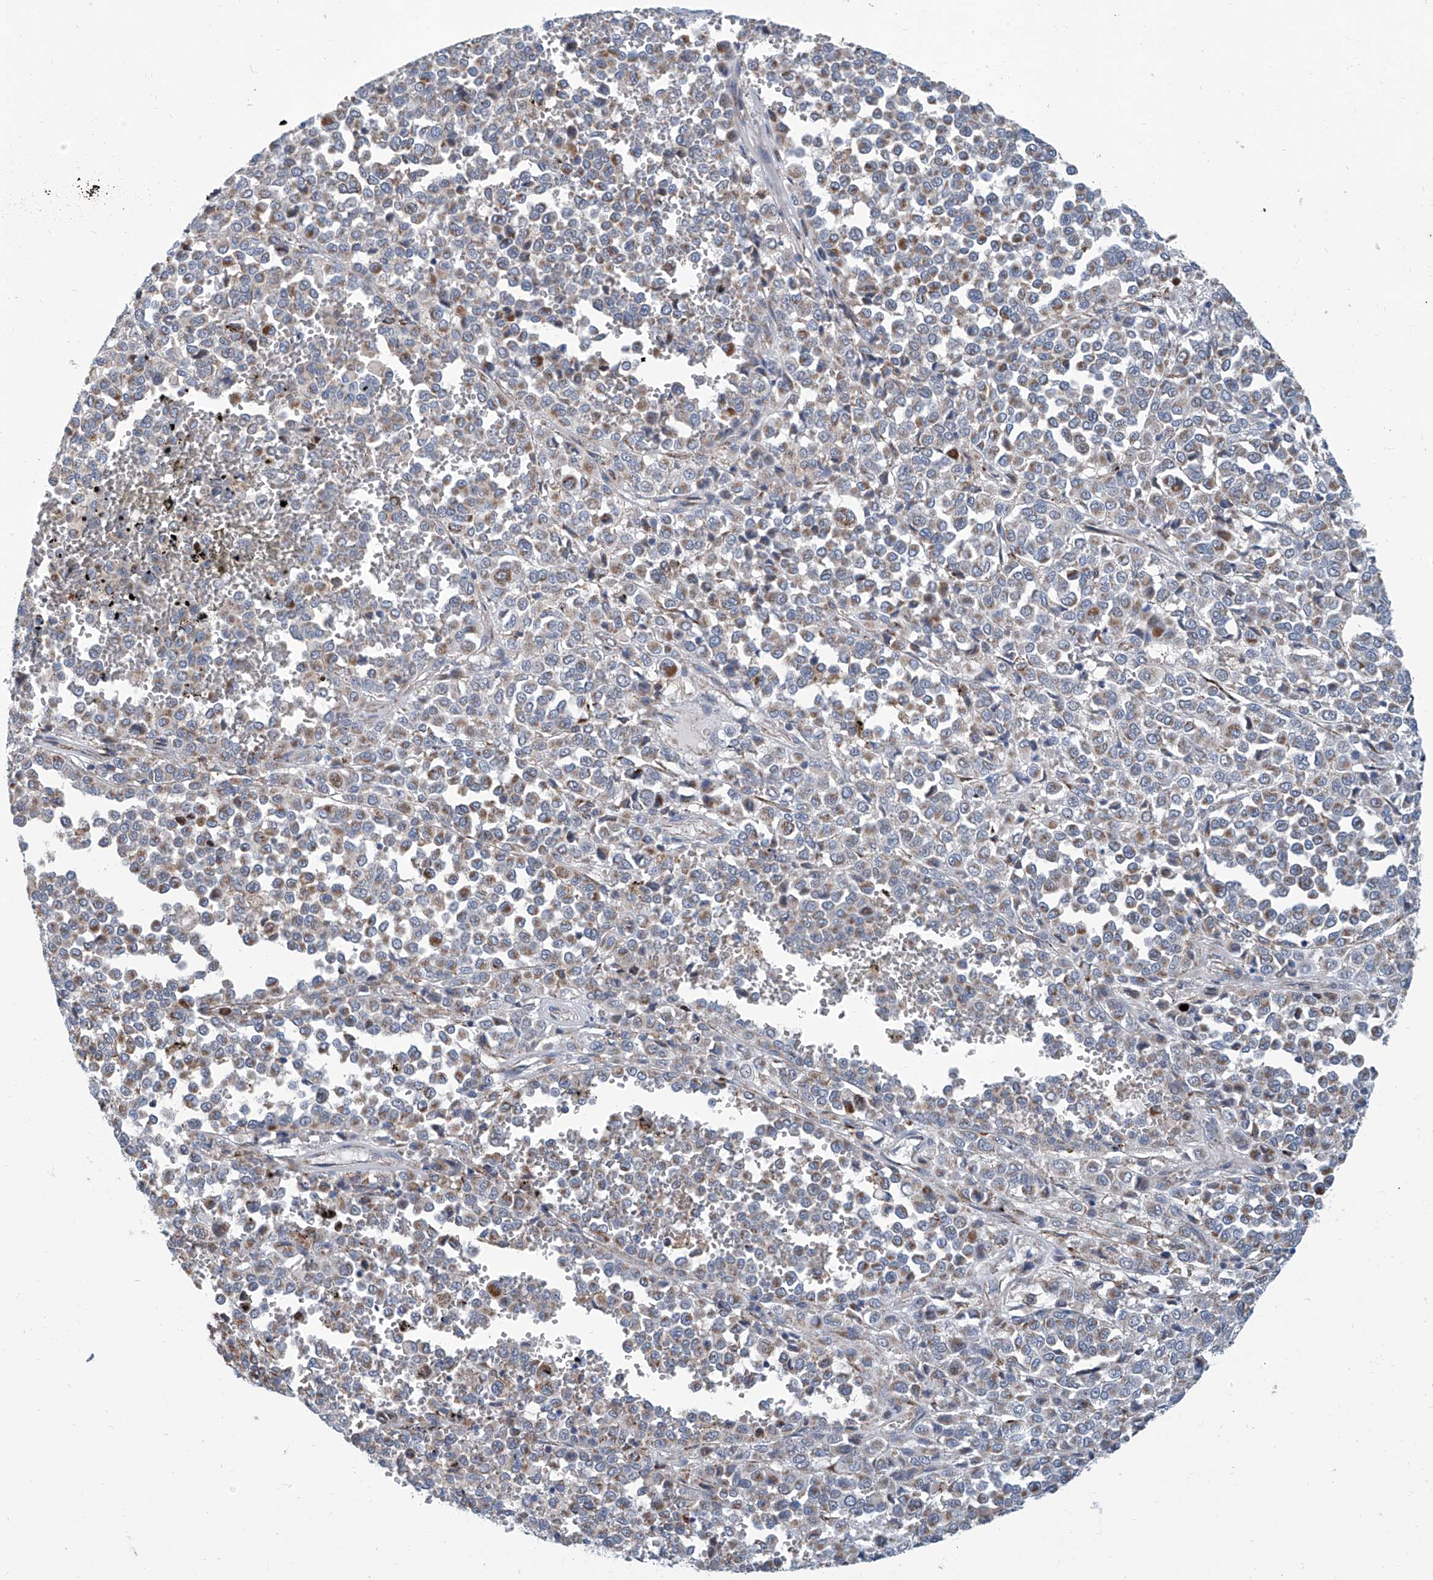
{"staining": {"intensity": "moderate", "quantity": "25%-75%", "location": "cytoplasmic/membranous"}, "tissue": "melanoma", "cell_type": "Tumor cells", "image_type": "cancer", "snomed": [{"axis": "morphology", "description": "Malignant melanoma, Metastatic site"}, {"axis": "topography", "description": "Pancreas"}], "caption": "Melanoma was stained to show a protein in brown. There is medium levels of moderate cytoplasmic/membranous expression in about 25%-75% of tumor cells.", "gene": "USP48", "patient": {"sex": "female", "age": 30}}